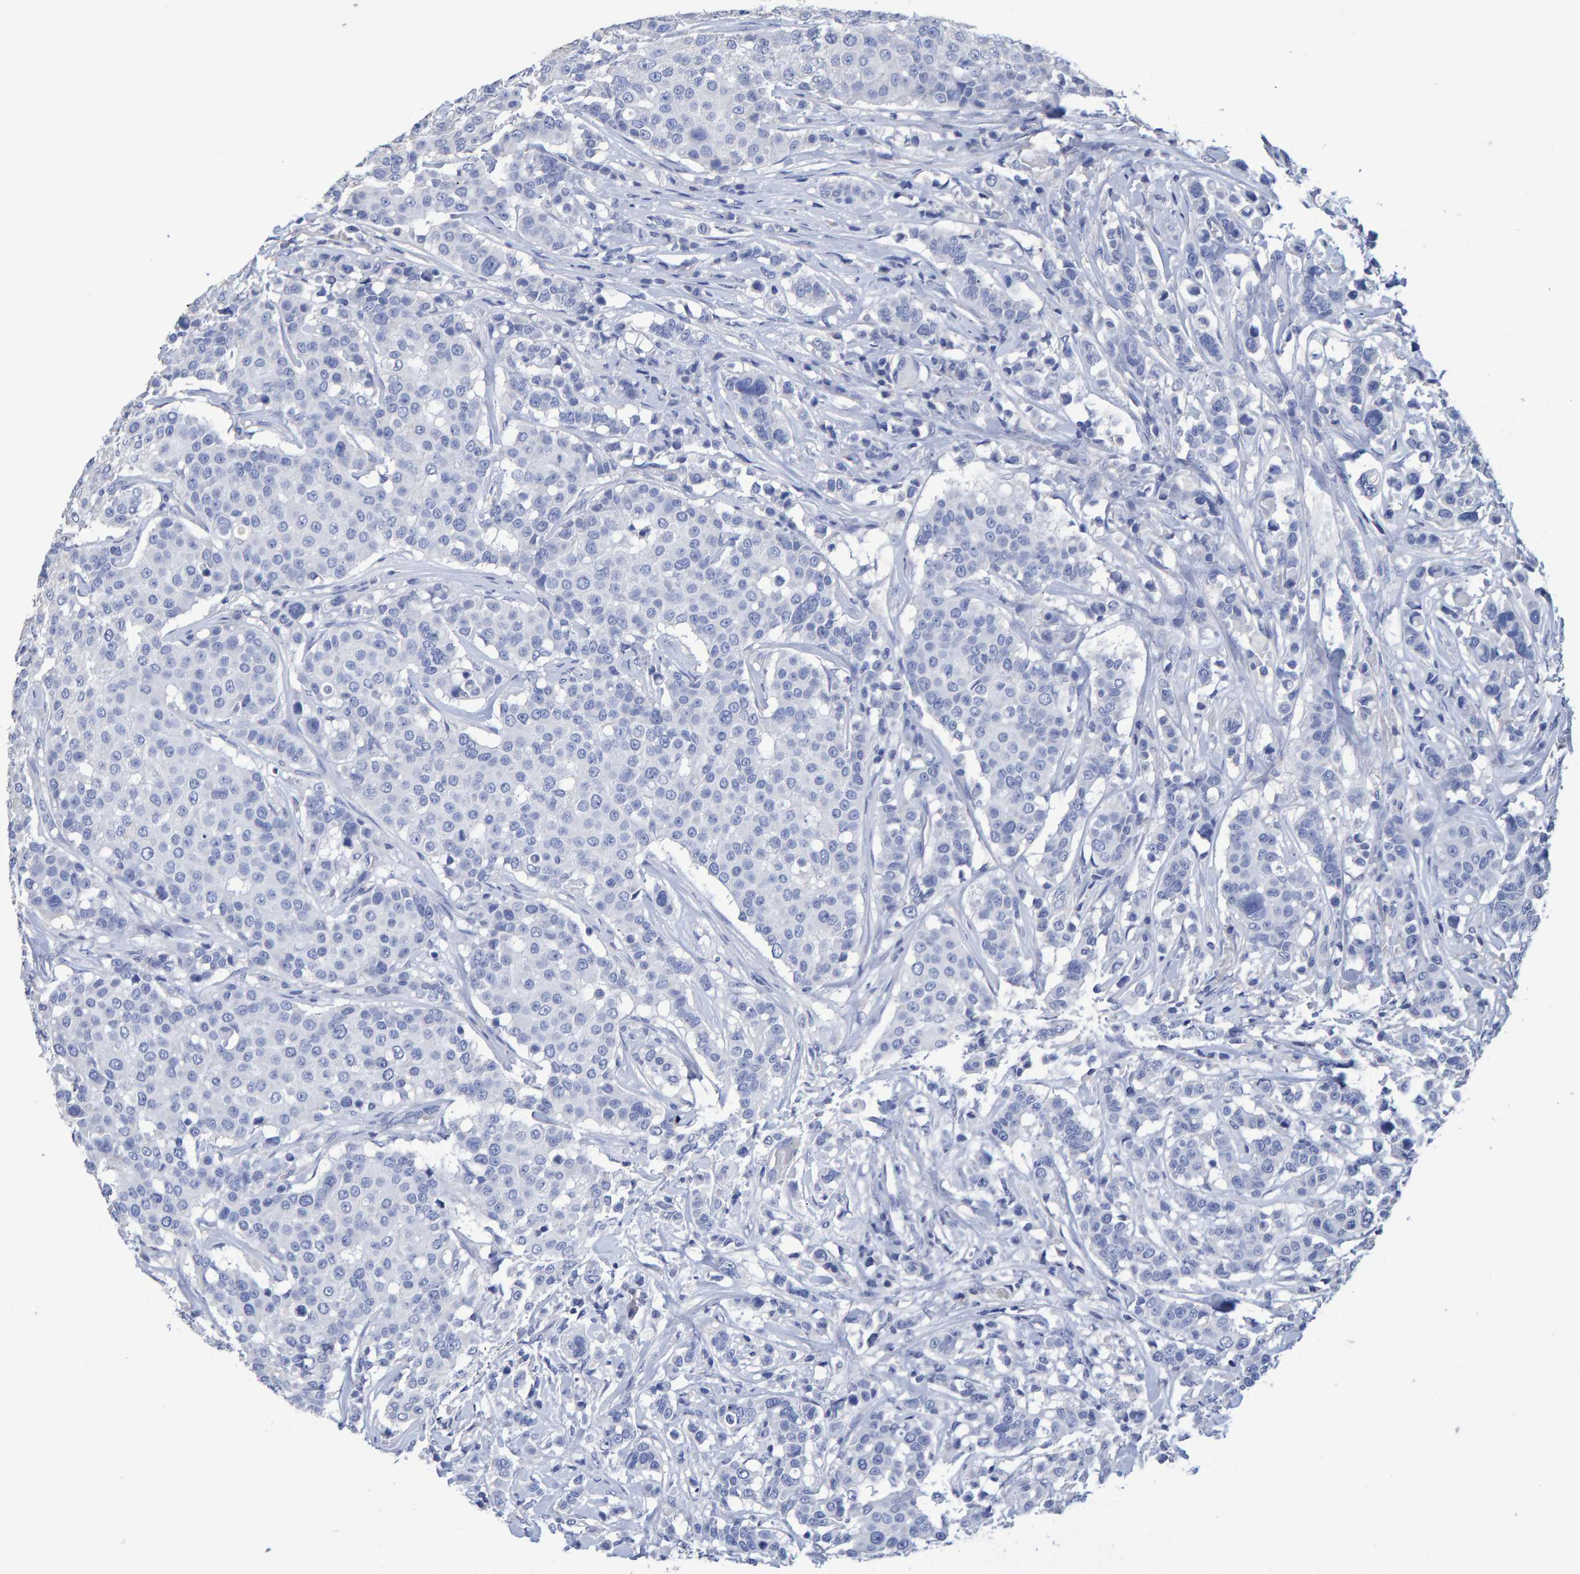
{"staining": {"intensity": "negative", "quantity": "none", "location": "none"}, "tissue": "breast cancer", "cell_type": "Tumor cells", "image_type": "cancer", "snomed": [{"axis": "morphology", "description": "Duct carcinoma"}, {"axis": "topography", "description": "Breast"}], "caption": "Breast cancer (infiltrating ductal carcinoma) stained for a protein using immunohistochemistry (IHC) displays no expression tumor cells.", "gene": "HEMGN", "patient": {"sex": "female", "age": 27}}